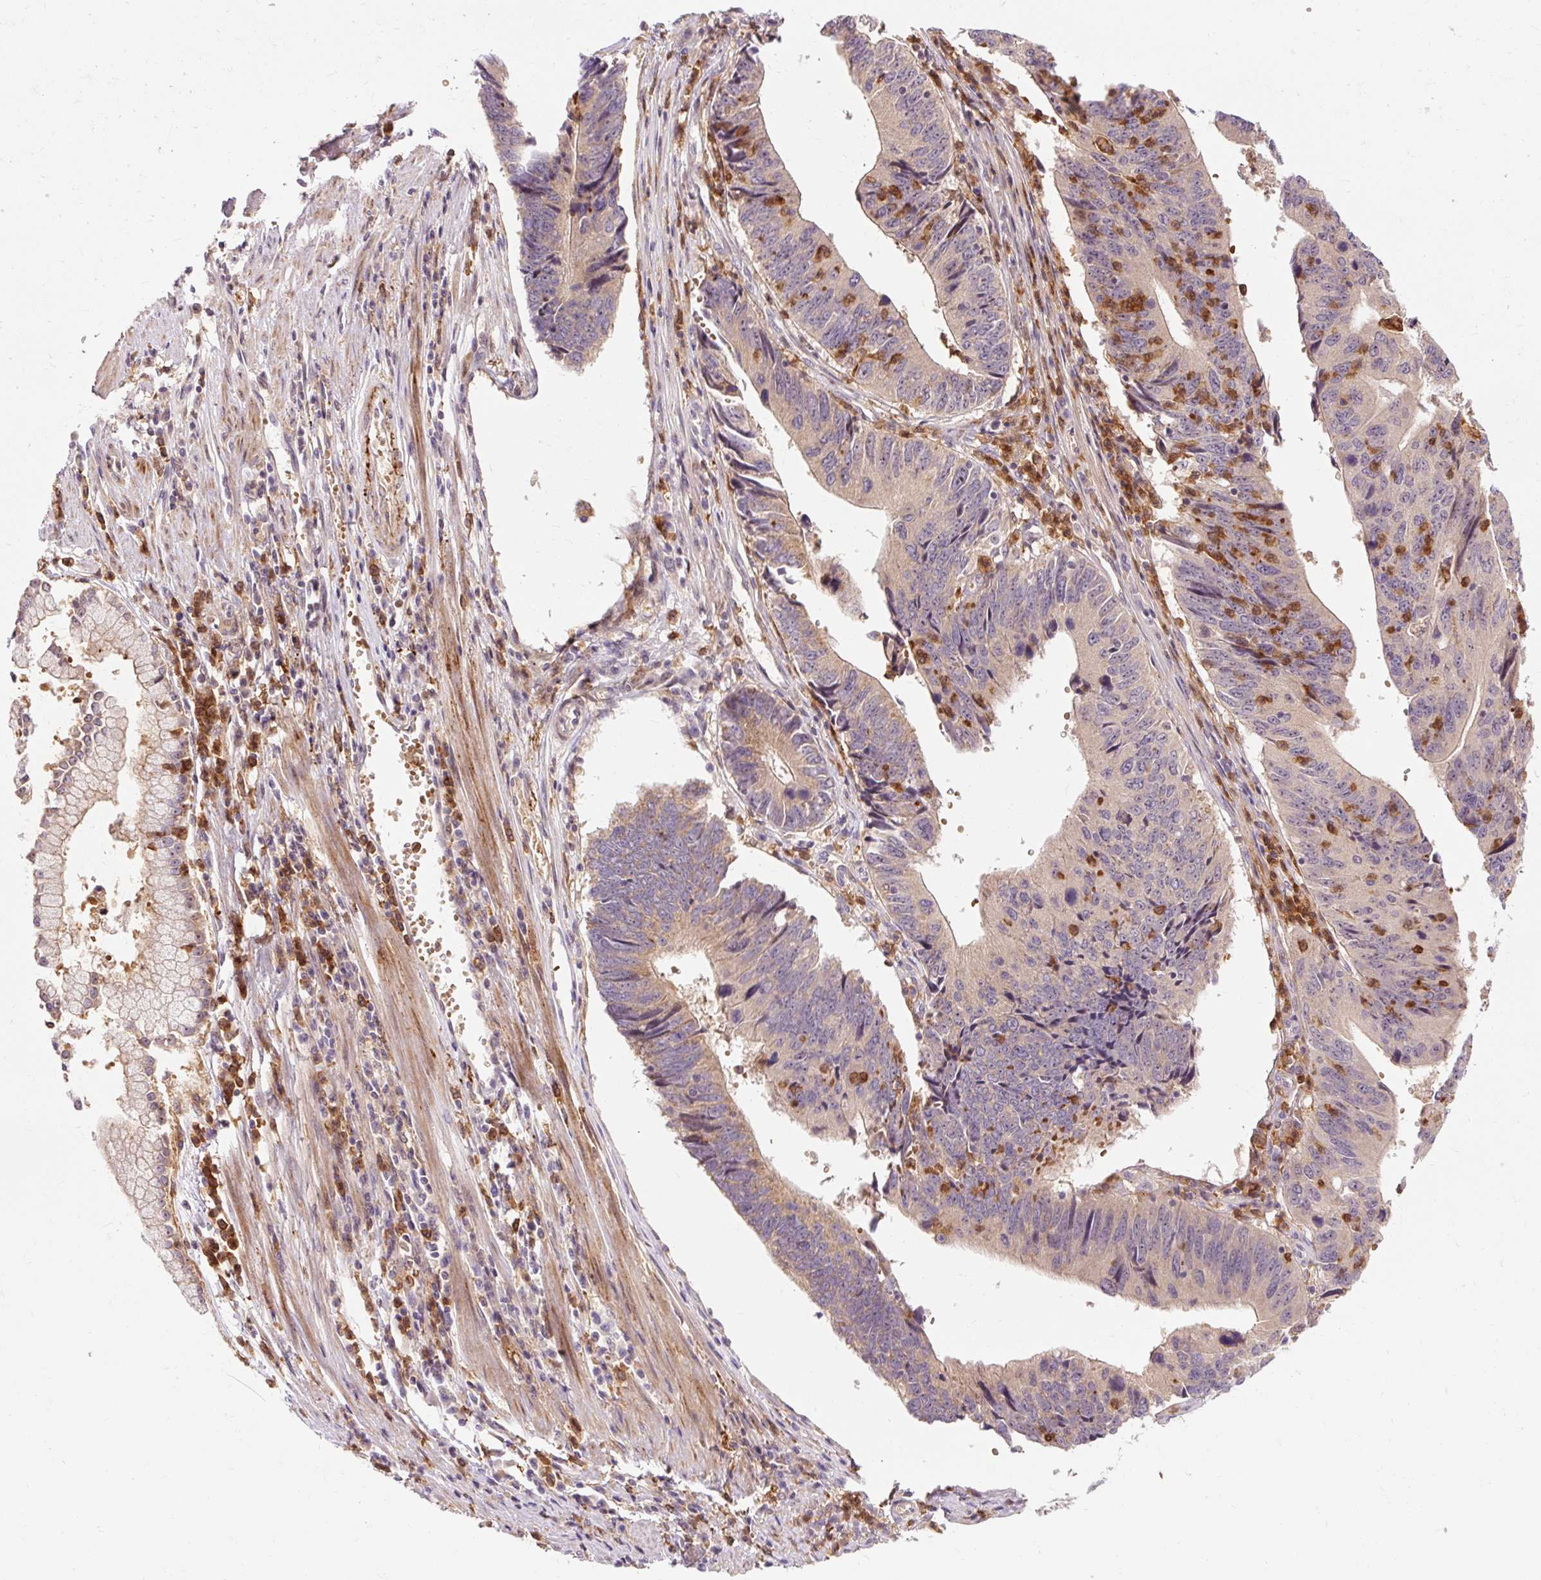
{"staining": {"intensity": "weak", "quantity": "25%-75%", "location": "cytoplasmic/membranous"}, "tissue": "stomach cancer", "cell_type": "Tumor cells", "image_type": "cancer", "snomed": [{"axis": "morphology", "description": "Adenocarcinoma, NOS"}, {"axis": "topography", "description": "Stomach"}], "caption": "The photomicrograph demonstrates immunohistochemical staining of stomach cancer. There is weak cytoplasmic/membranous expression is identified in approximately 25%-75% of tumor cells.", "gene": "CEBPZ", "patient": {"sex": "male", "age": 59}}